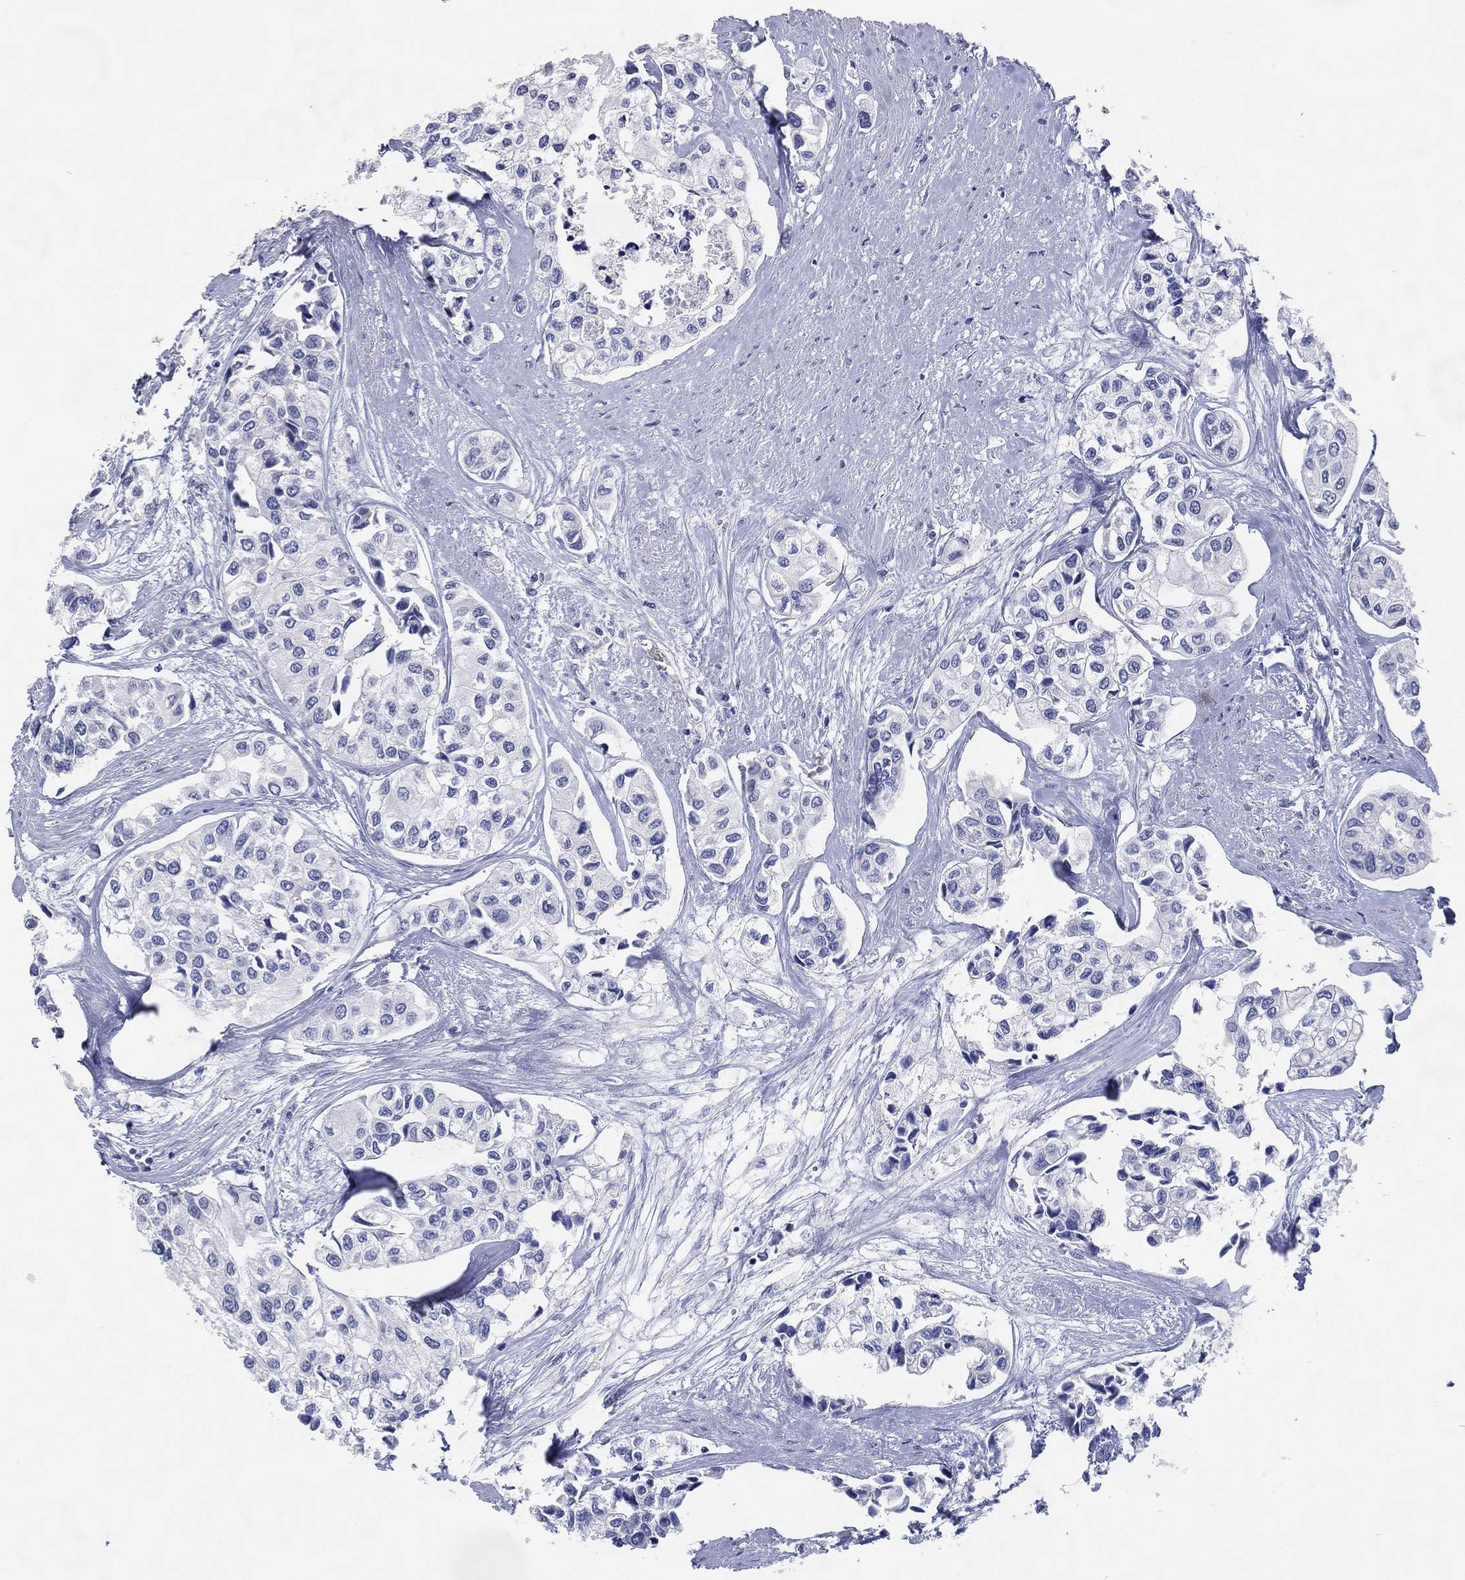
{"staining": {"intensity": "negative", "quantity": "none", "location": "none"}, "tissue": "urothelial cancer", "cell_type": "Tumor cells", "image_type": "cancer", "snomed": [{"axis": "morphology", "description": "Urothelial carcinoma, High grade"}, {"axis": "topography", "description": "Urinary bladder"}], "caption": "Tumor cells are negative for brown protein staining in urothelial cancer. The staining is performed using DAB brown chromogen with nuclei counter-stained in using hematoxylin.", "gene": "DNAH6", "patient": {"sex": "male", "age": 73}}